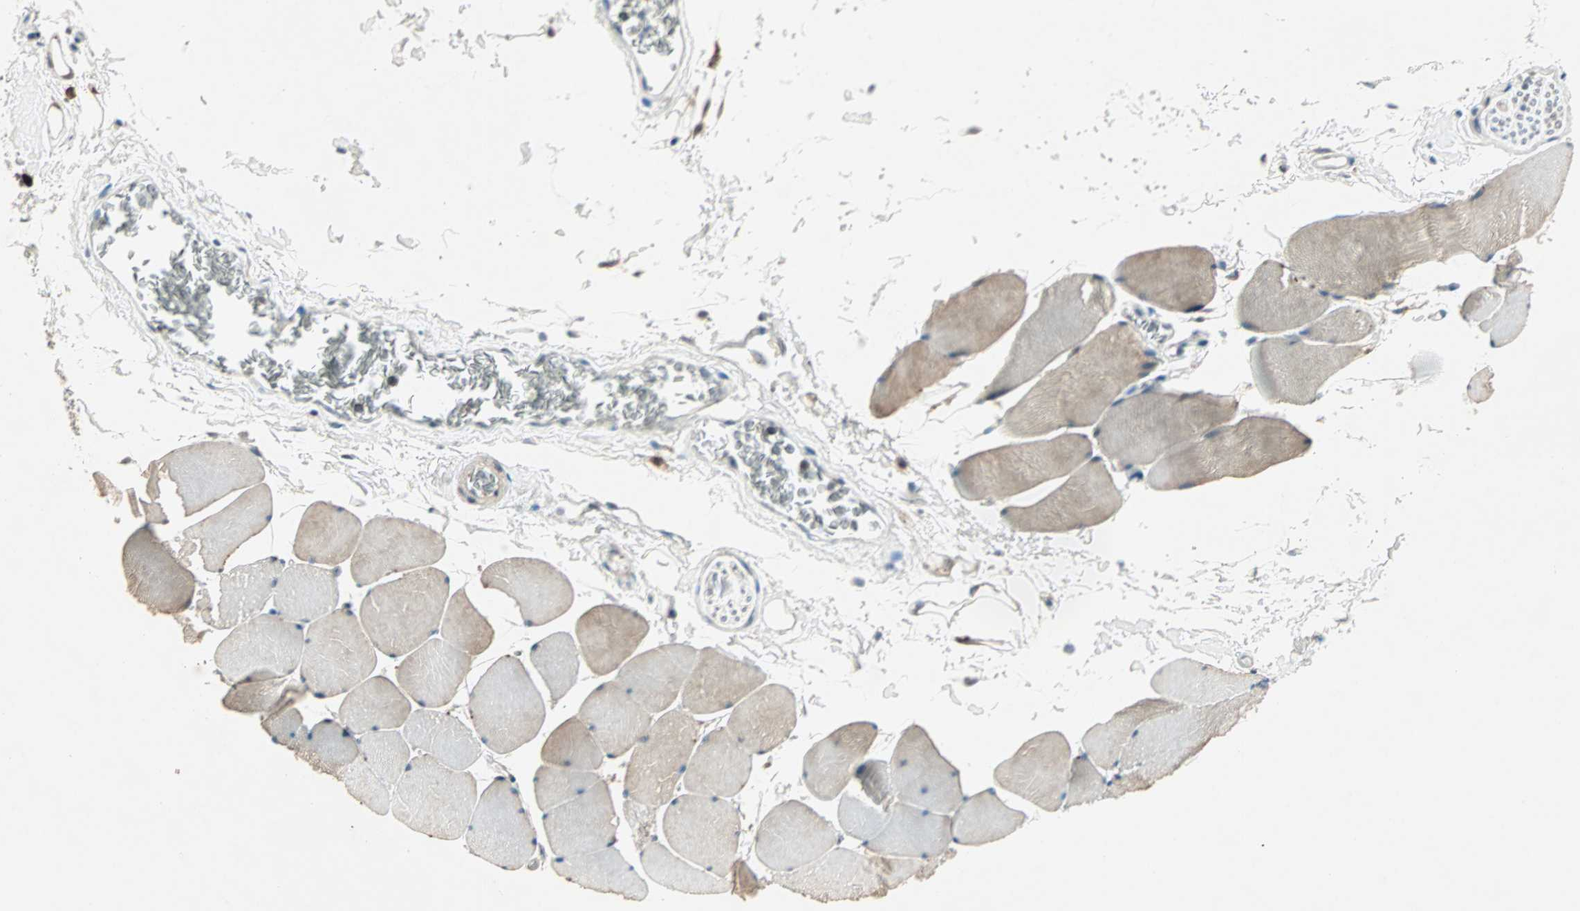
{"staining": {"intensity": "weak", "quantity": ">75%", "location": "cytoplasmic/membranous"}, "tissue": "skeletal muscle", "cell_type": "Myocytes", "image_type": "normal", "snomed": [{"axis": "morphology", "description": "Normal tissue, NOS"}, {"axis": "topography", "description": "Skeletal muscle"}], "caption": "This photomicrograph demonstrates immunohistochemistry staining of unremarkable skeletal muscle, with low weak cytoplasmic/membranous positivity in about >75% of myocytes.", "gene": "RTL6", "patient": {"sex": "male", "age": 62}}